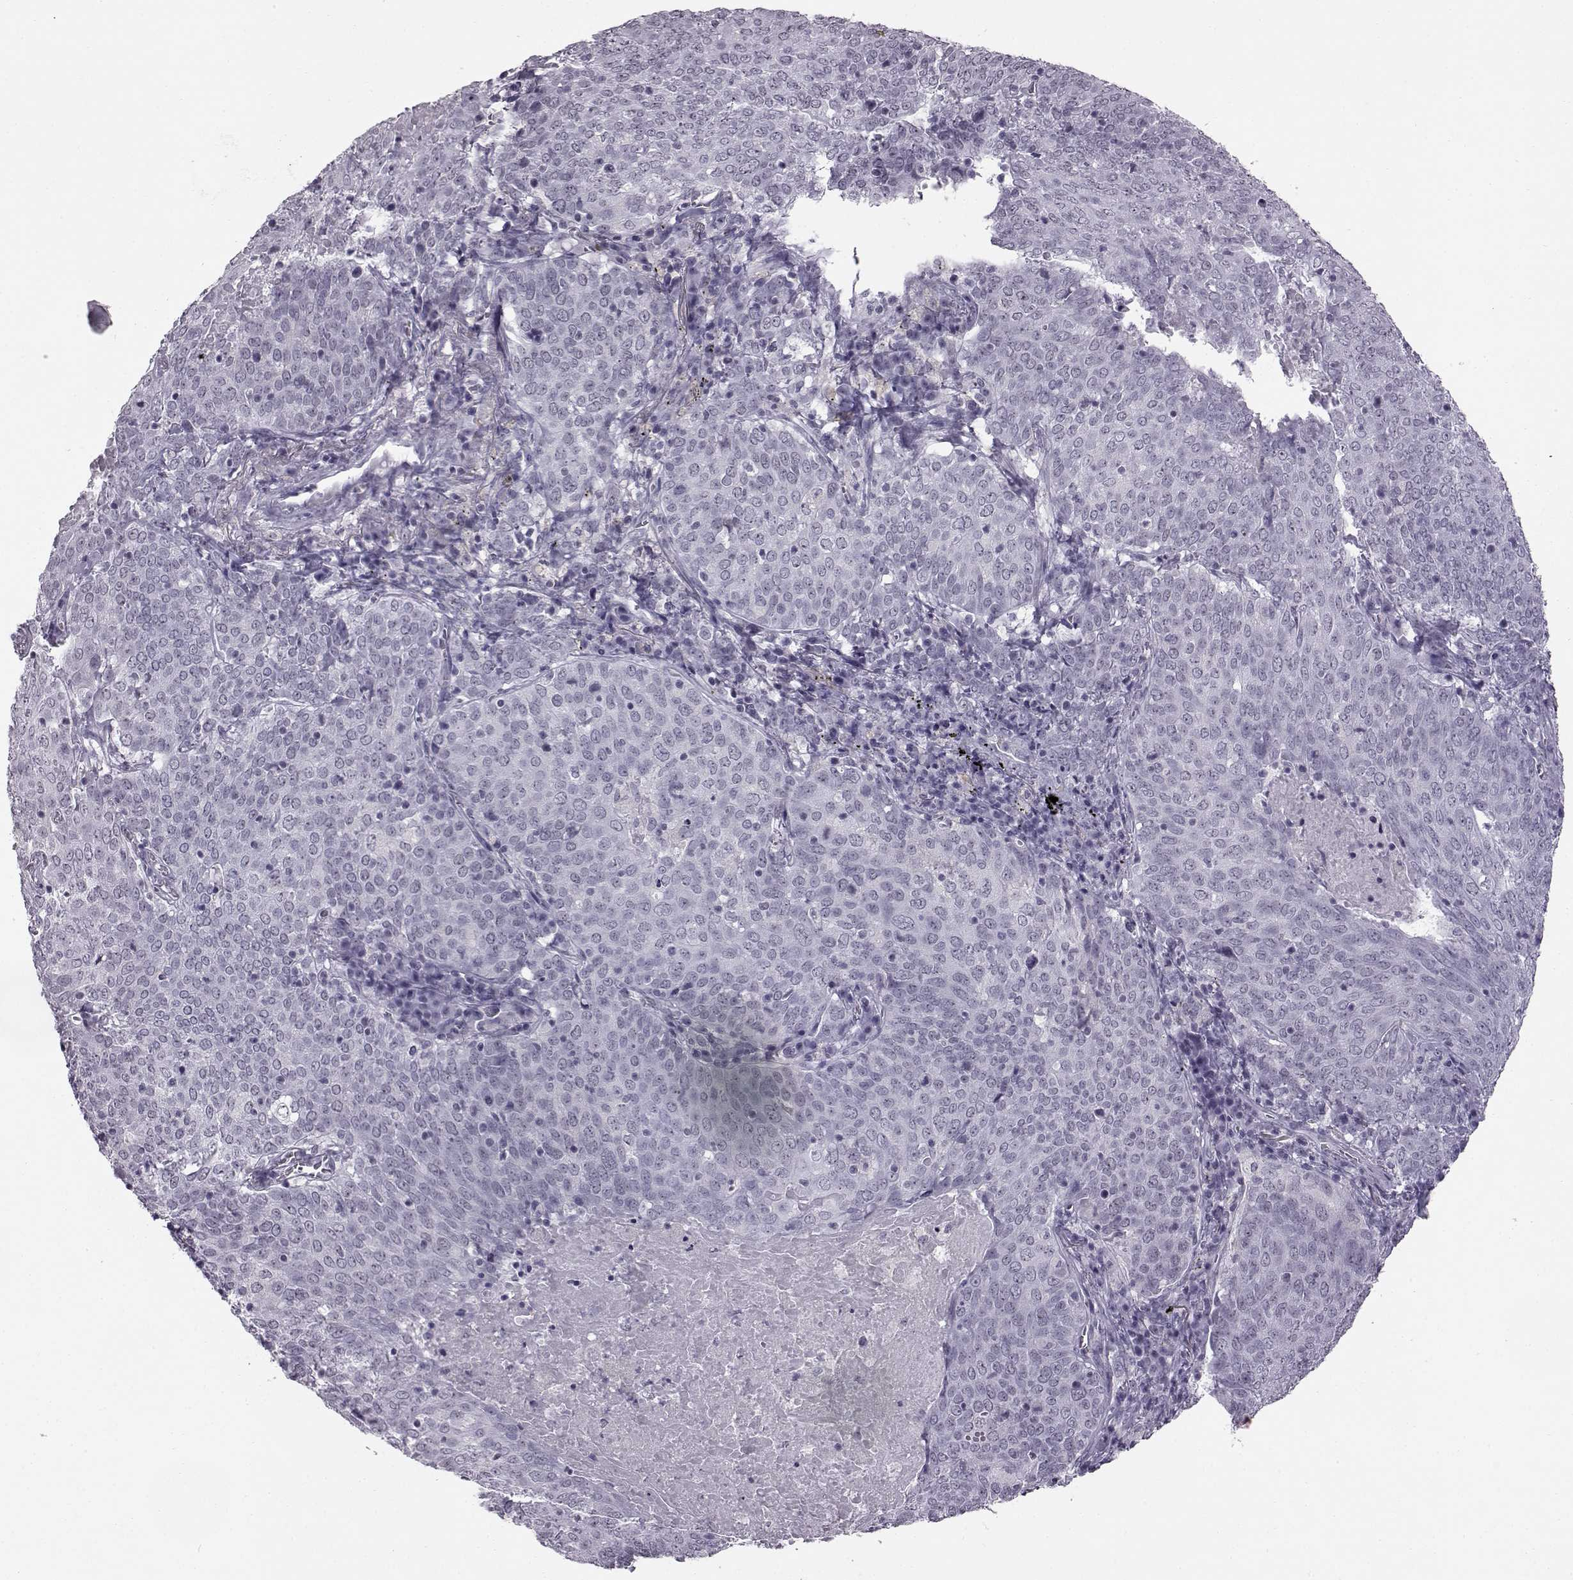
{"staining": {"intensity": "negative", "quantity": "none", "location": "none"}, "tissue": "lung cancer", "cell_type": "Tumor cells", "image_type": "cancer", "snomed": [{"axis": "morphology", "description": "Squamous cell carcinoma, NOS"}, {"axis": "topography", "description": "Lung"}], "caption": "Tumor cells show no significant protein positivity in lung squamous cell carcinoma.", "gene": "ADGRG2", "patient": {"sex": "male", "age": 82}}